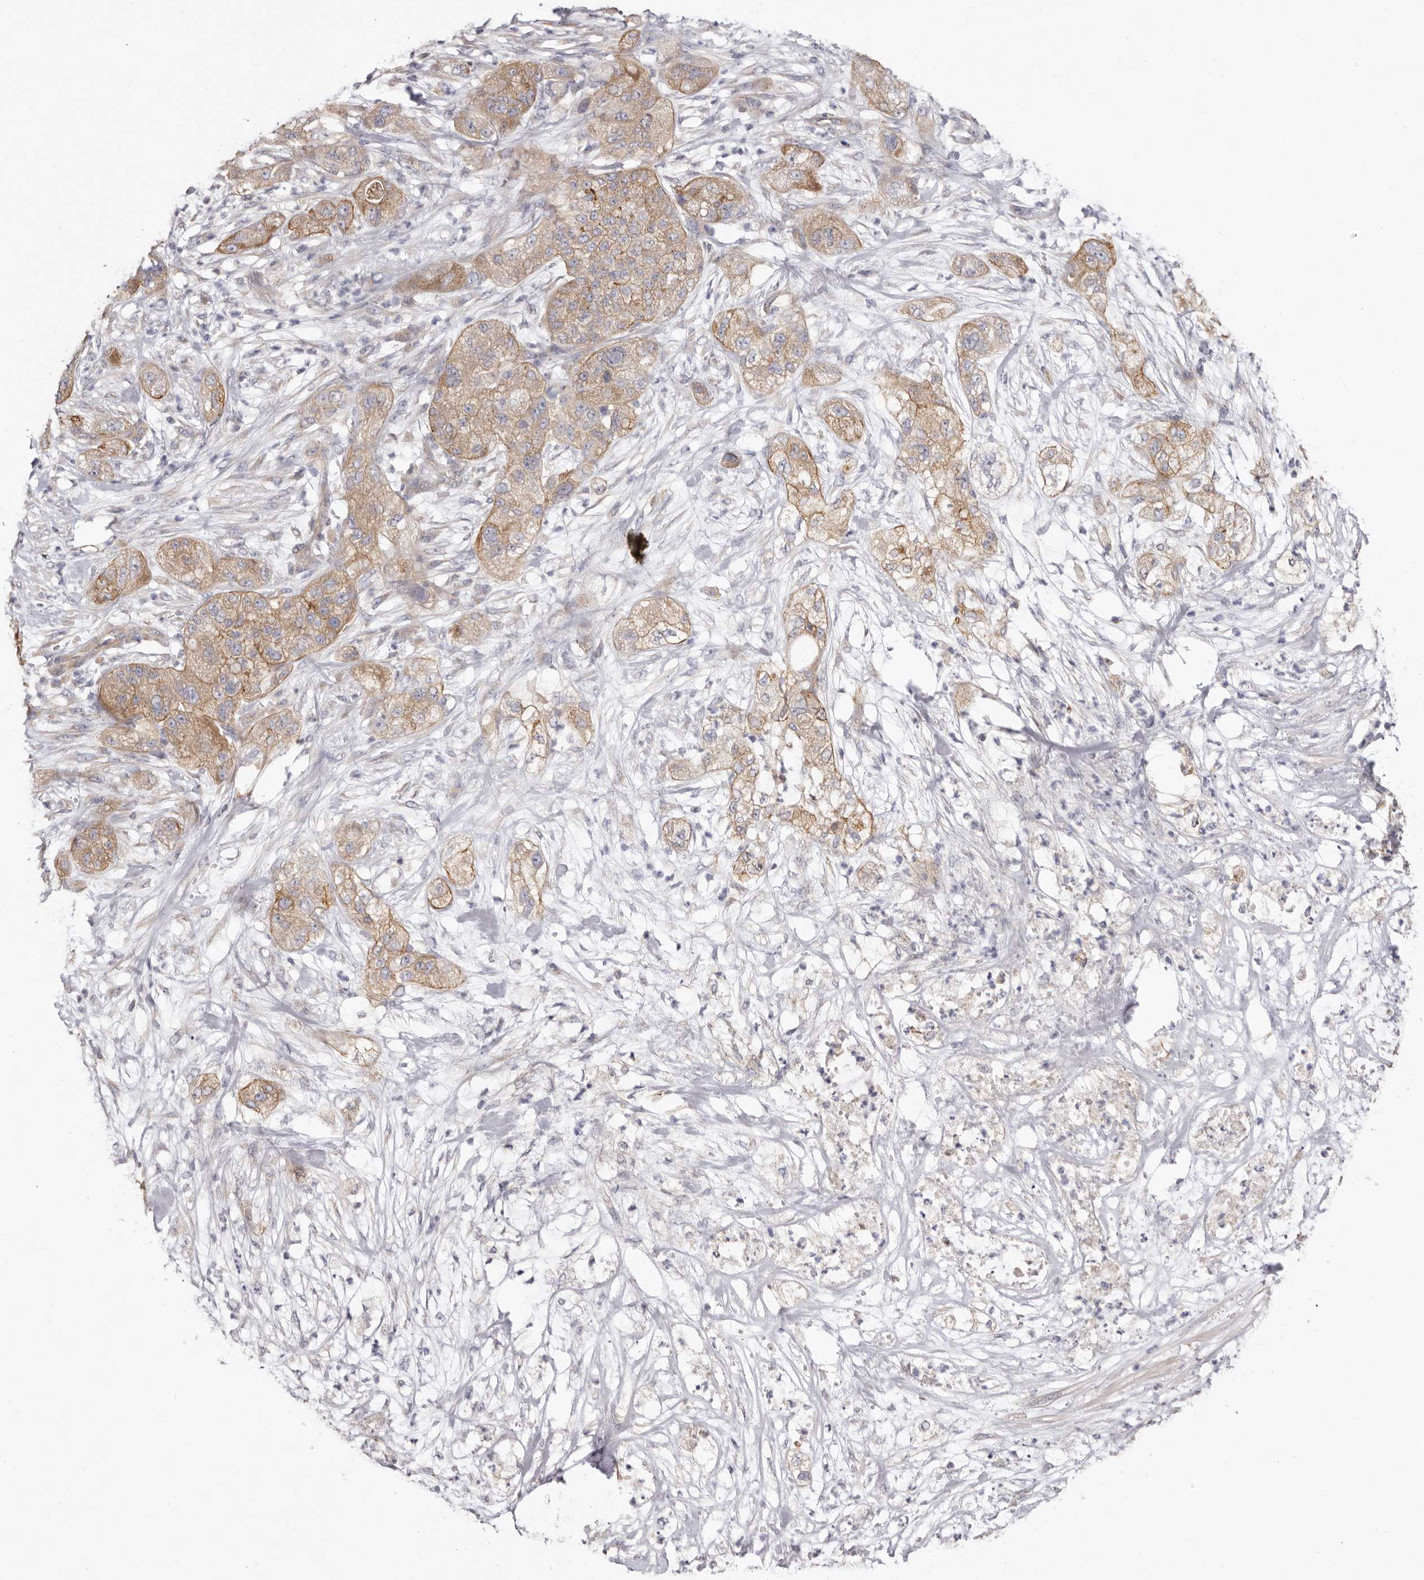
{"staining": {"intensity": "weak", "quantity": ">75%", "location": "cytoplasmic/membranous"}, "tissue": "pancreatic cancer", "cell_type": "Tumor cells", "image_type": "cancer", "snomed": [{"axis": "morphology", "description": "Adenocarcinoma, NOS"}, {"axis": "topography", "description": "Pancreas"}], "caption": "DAB immunohistochemical staining of pancreatic cancer (adenocarcinoma) reveals weak cytoplasmic/membranous protein staining in approximately >75% of tumor cells.", "gene": "FAM167B", "patient": {"sex": "female", "age": 78}}